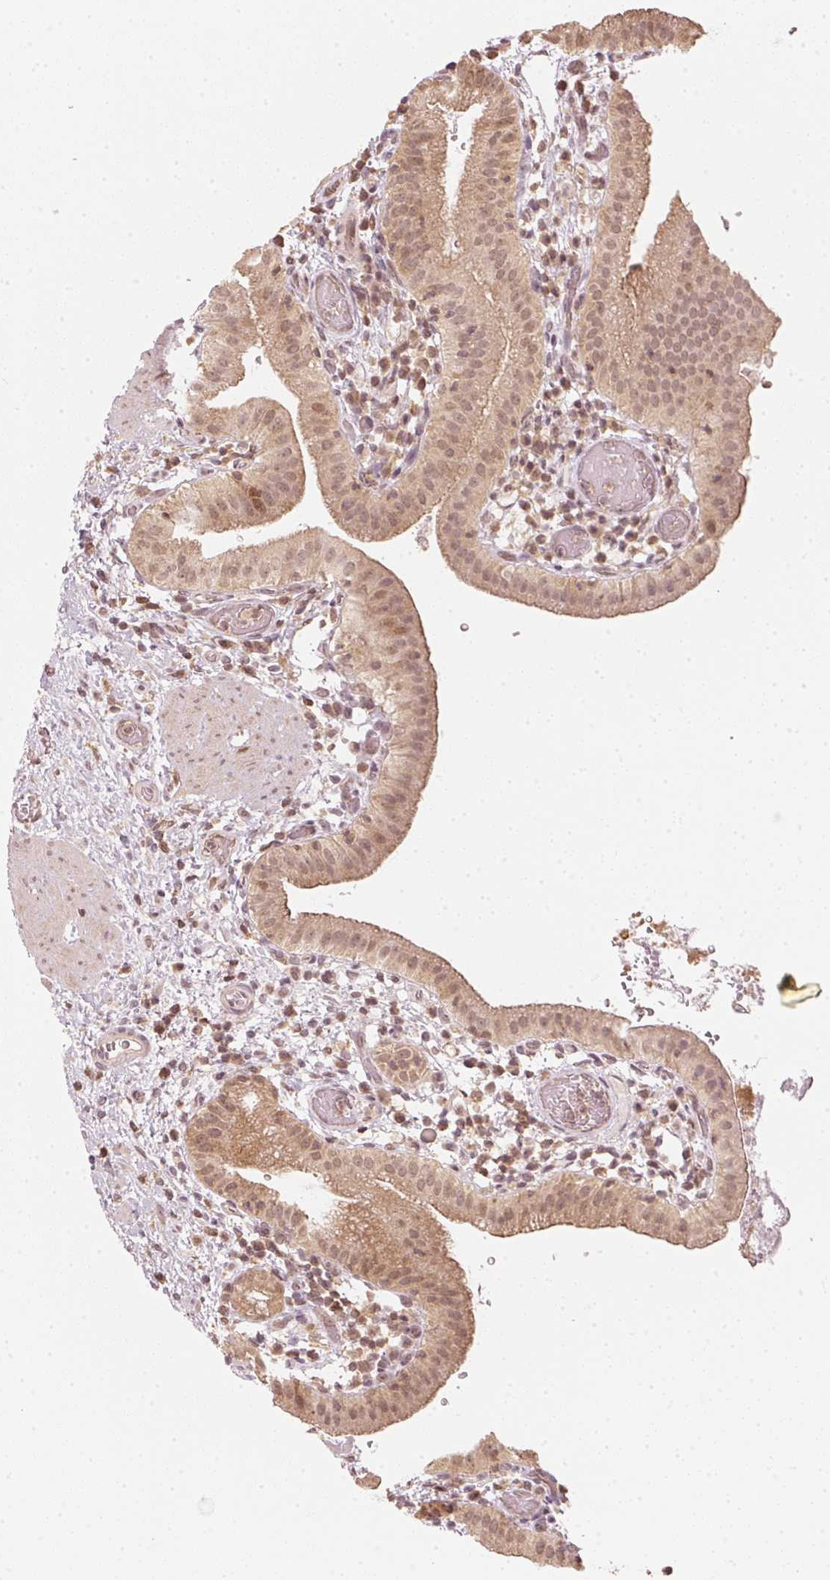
{"staining": {"intensity": "moderate", "quantity": ">75%", "location": "cytoplasmic/membranous,nuclear"}, "tissue": "gallbladder", "cell_type": "Glandular cells", "image_type": "normal", "snomed": [{"axis": "morphology", "description": "Normal tissue, NOS"}, {"axis": "topography", "description": "Gallbladder"}], "caption": "Immunohistochemical staining of benign gallbladder exhibits >75% levels of moderate cytoplasmic/membranous,nuclear protein positivity in about >75% of glandular cells. (Stains: DAB (3,3'-diaminobenzidine) in brown, nuclei in blue, Microscopy: brightfield microscopy at high magnification).", "gene": "UBE2L3", "patient": {"sex": "male", "age": 26}}